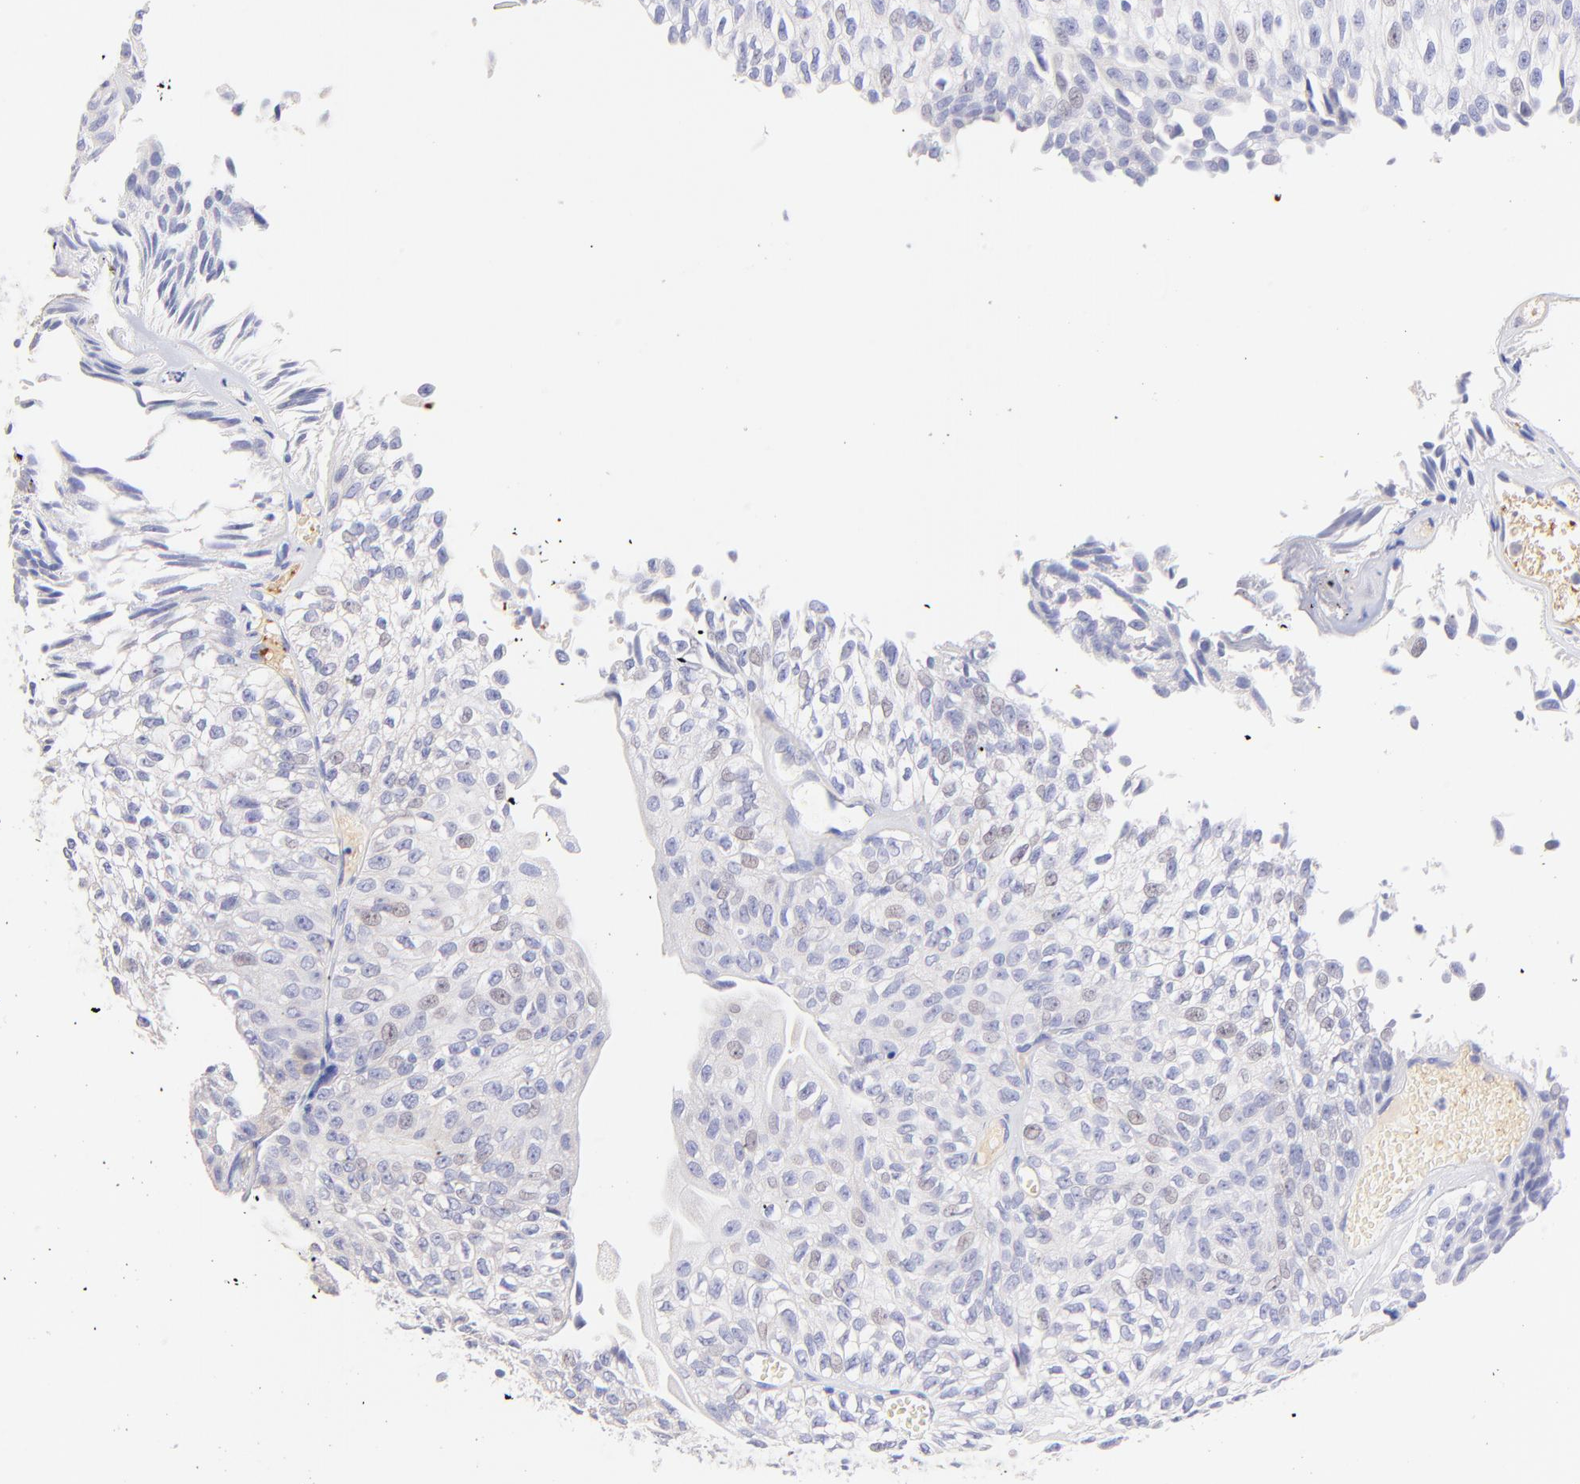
{"staining": {"intensity": "weak", "quantity": "<25%", "location": "nuclear"}, "tissue": "urothelial cancer", "cell_type": "Tumor cells", "image_type": "cancer", "snomed": [{"axis": "morphology", "description": "Urothelial carcinoma, Low grade"}, {"axis": "topography", "description": "Urinary bladder"}], "caption": "This is an immunohistochemistry image of low-grade urothelial carcinoma. There is no expression in tumor cells.", "gene": "FRMPD3", "patient": {"sex": "male", "age": 76}}